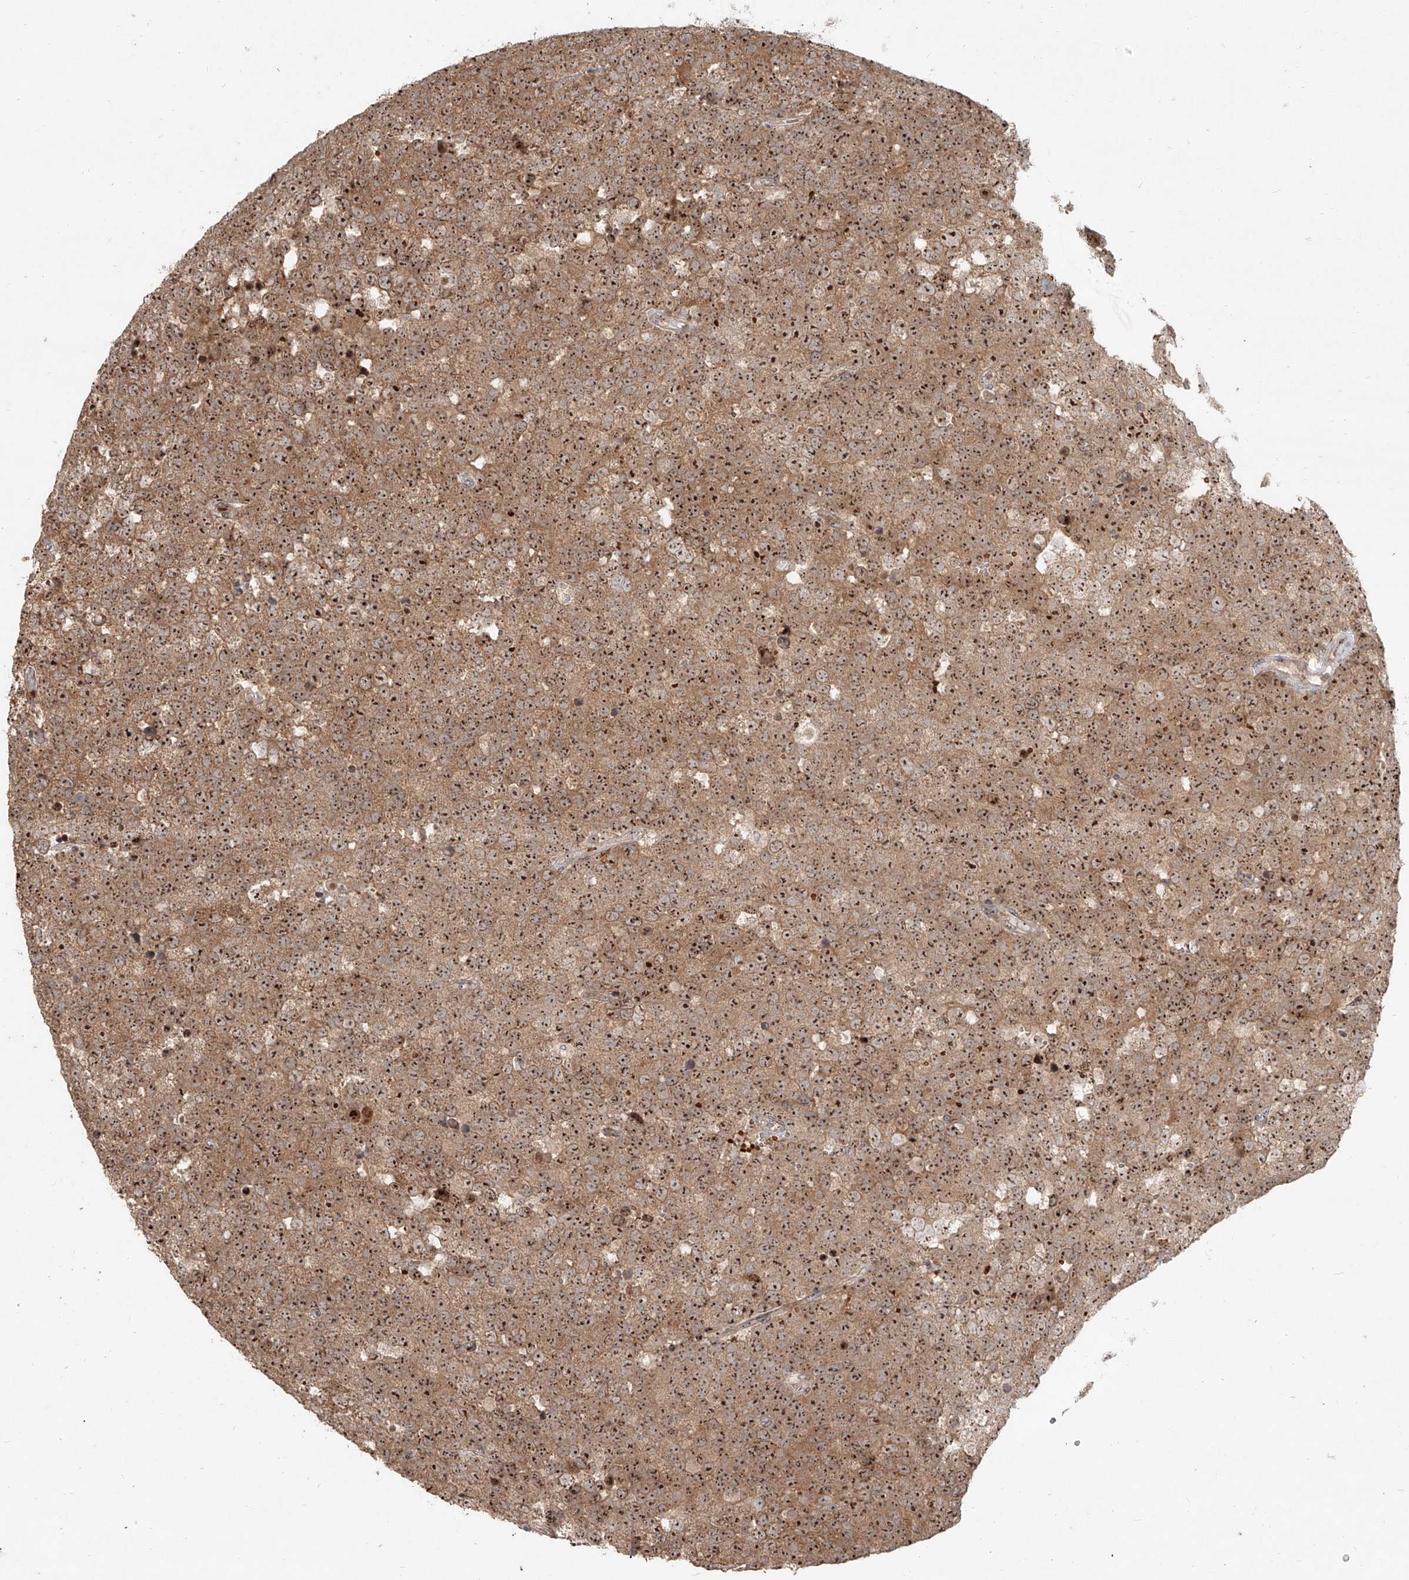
{"staining": {"intensity": "strong", "quantity": ">75%", "location": "cytoplasmic/membranous,nuclear"}, "tissue": "testis cancer", "cell_type": "Tumor cells", "image_type": "cancer", "snomed": [{"axis": "morphology", "description": "Seminoma, NOS"}, {"axis": "topography", "description": "Testis"}], "caption": "Testis cancer (seminoma) stained with a brown dye reveals strong cytoplasmic/membranous and nuclear positive expression in approximately >75% of tumor cells.", "gene": "BYSL", "patient": {"sex": "male", "age": 71}}